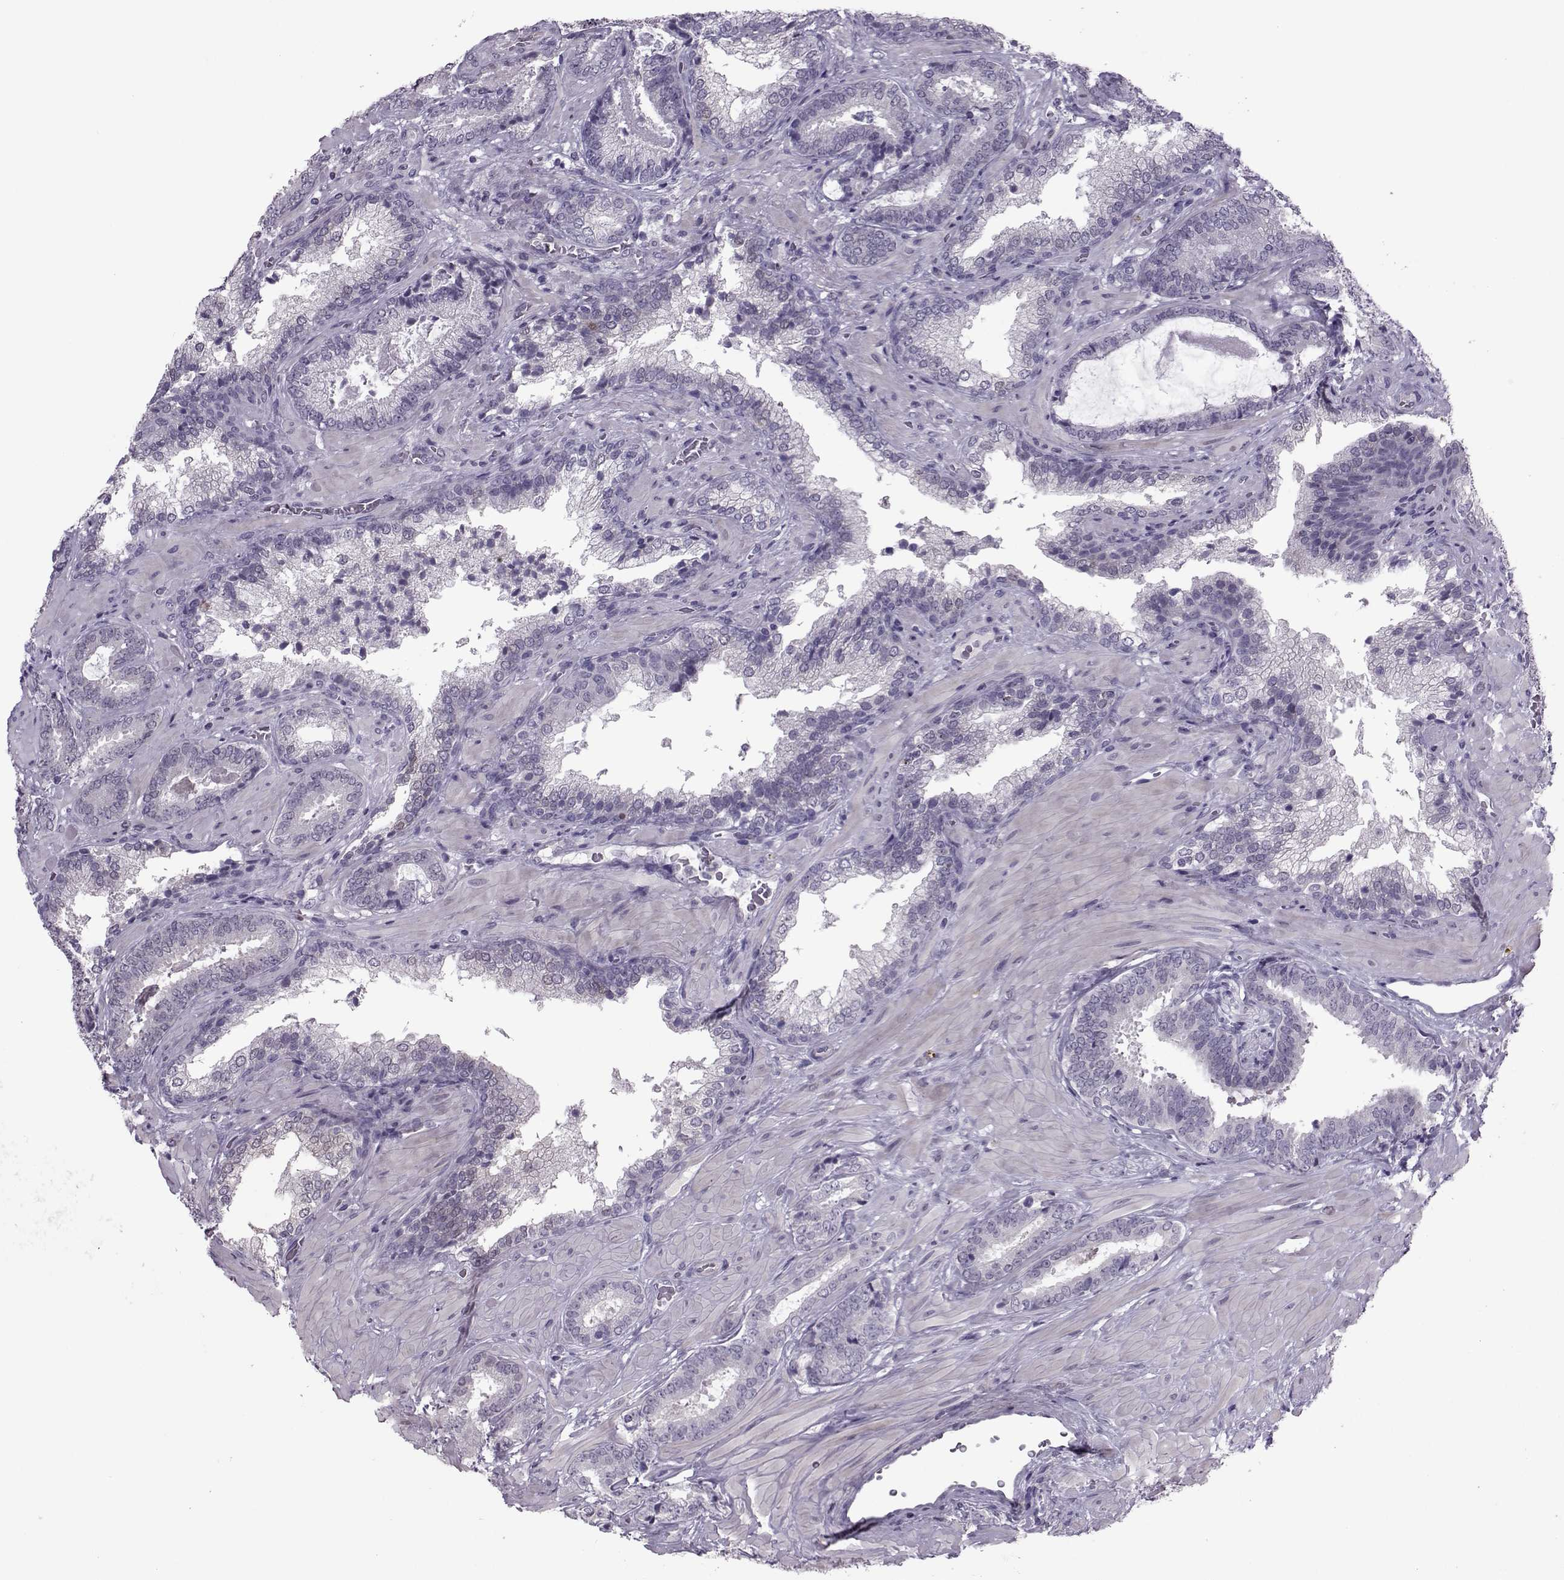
{"staining": {"intensity": "weak", "quantity": "<25%", "location": "nuclear"}, "tissue": "prostate cancer", "cell_type": "Tumor cells", "image_type": "cancer", "snomed": [{"axis": "morphology", "description": "Adenocarcinoma, Low grade"}, {"axis": "topography", "description": "Prostate"}], "caption": "This is an immunohistochemistry histopathology image of prostate cancer (low-grade adenocarcinoma). There is no staining in tumor cells.", "gene": "ASRGL1", "patient": {"sex": "male", "age": 61}}